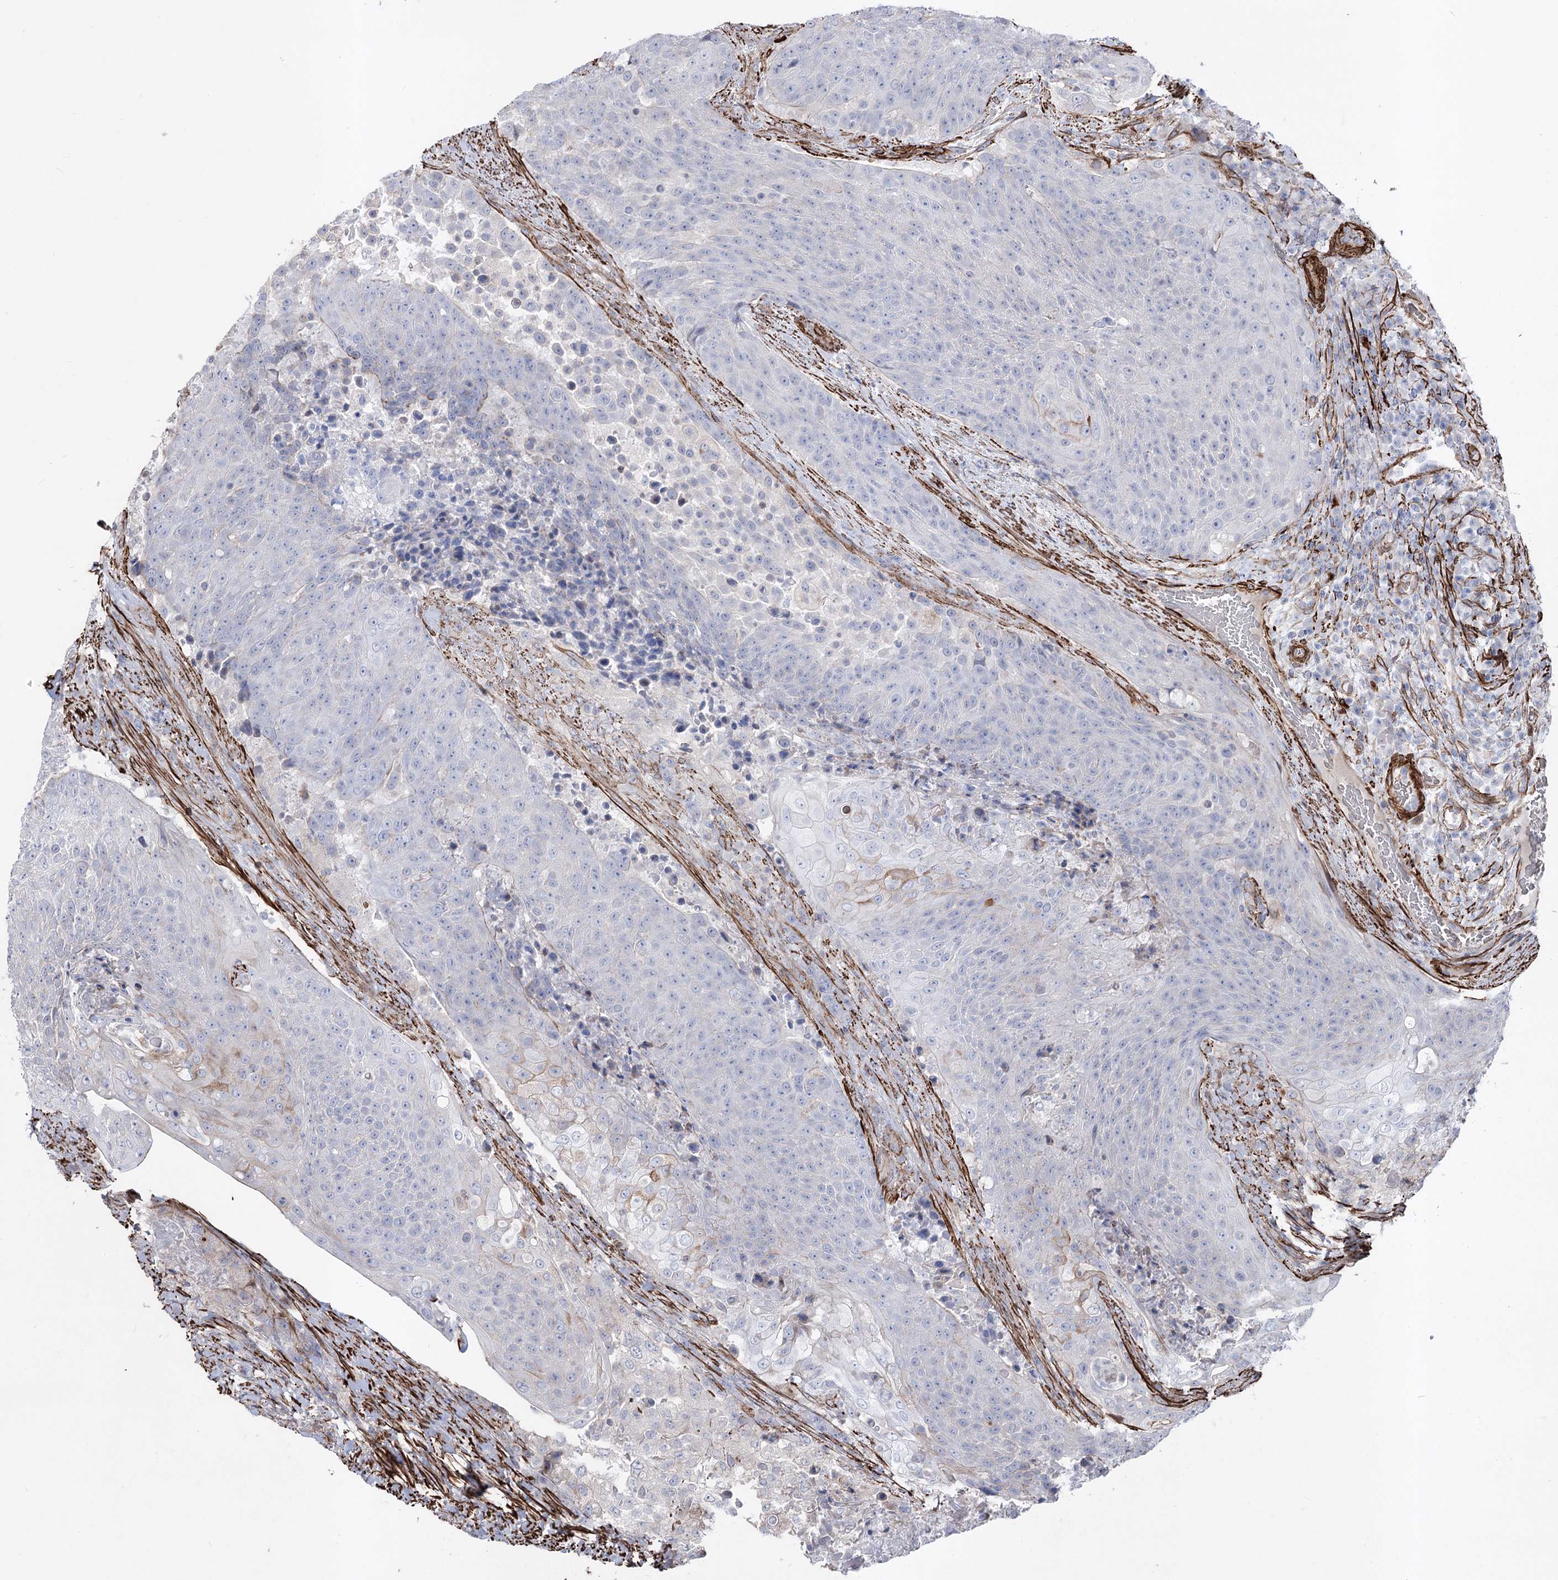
{"staining": {"intensity": "negative", "quantity": "none", "location": "none"}, "tissue": "urothelial cancer", "cell_type": "Tumor cells", "image_type": "cancer", "snomed": [{"axis": "morphology", "description": "Urothelial carcinoma, High grade"}, {"axis": "topography", "description": "Urinary bladder"}], "caption": "Tumor cells are negative for protein expression in human urothelial cancer.", "gene": "ARHGAP20", "patient": {"sex": "female", "age": 63}}